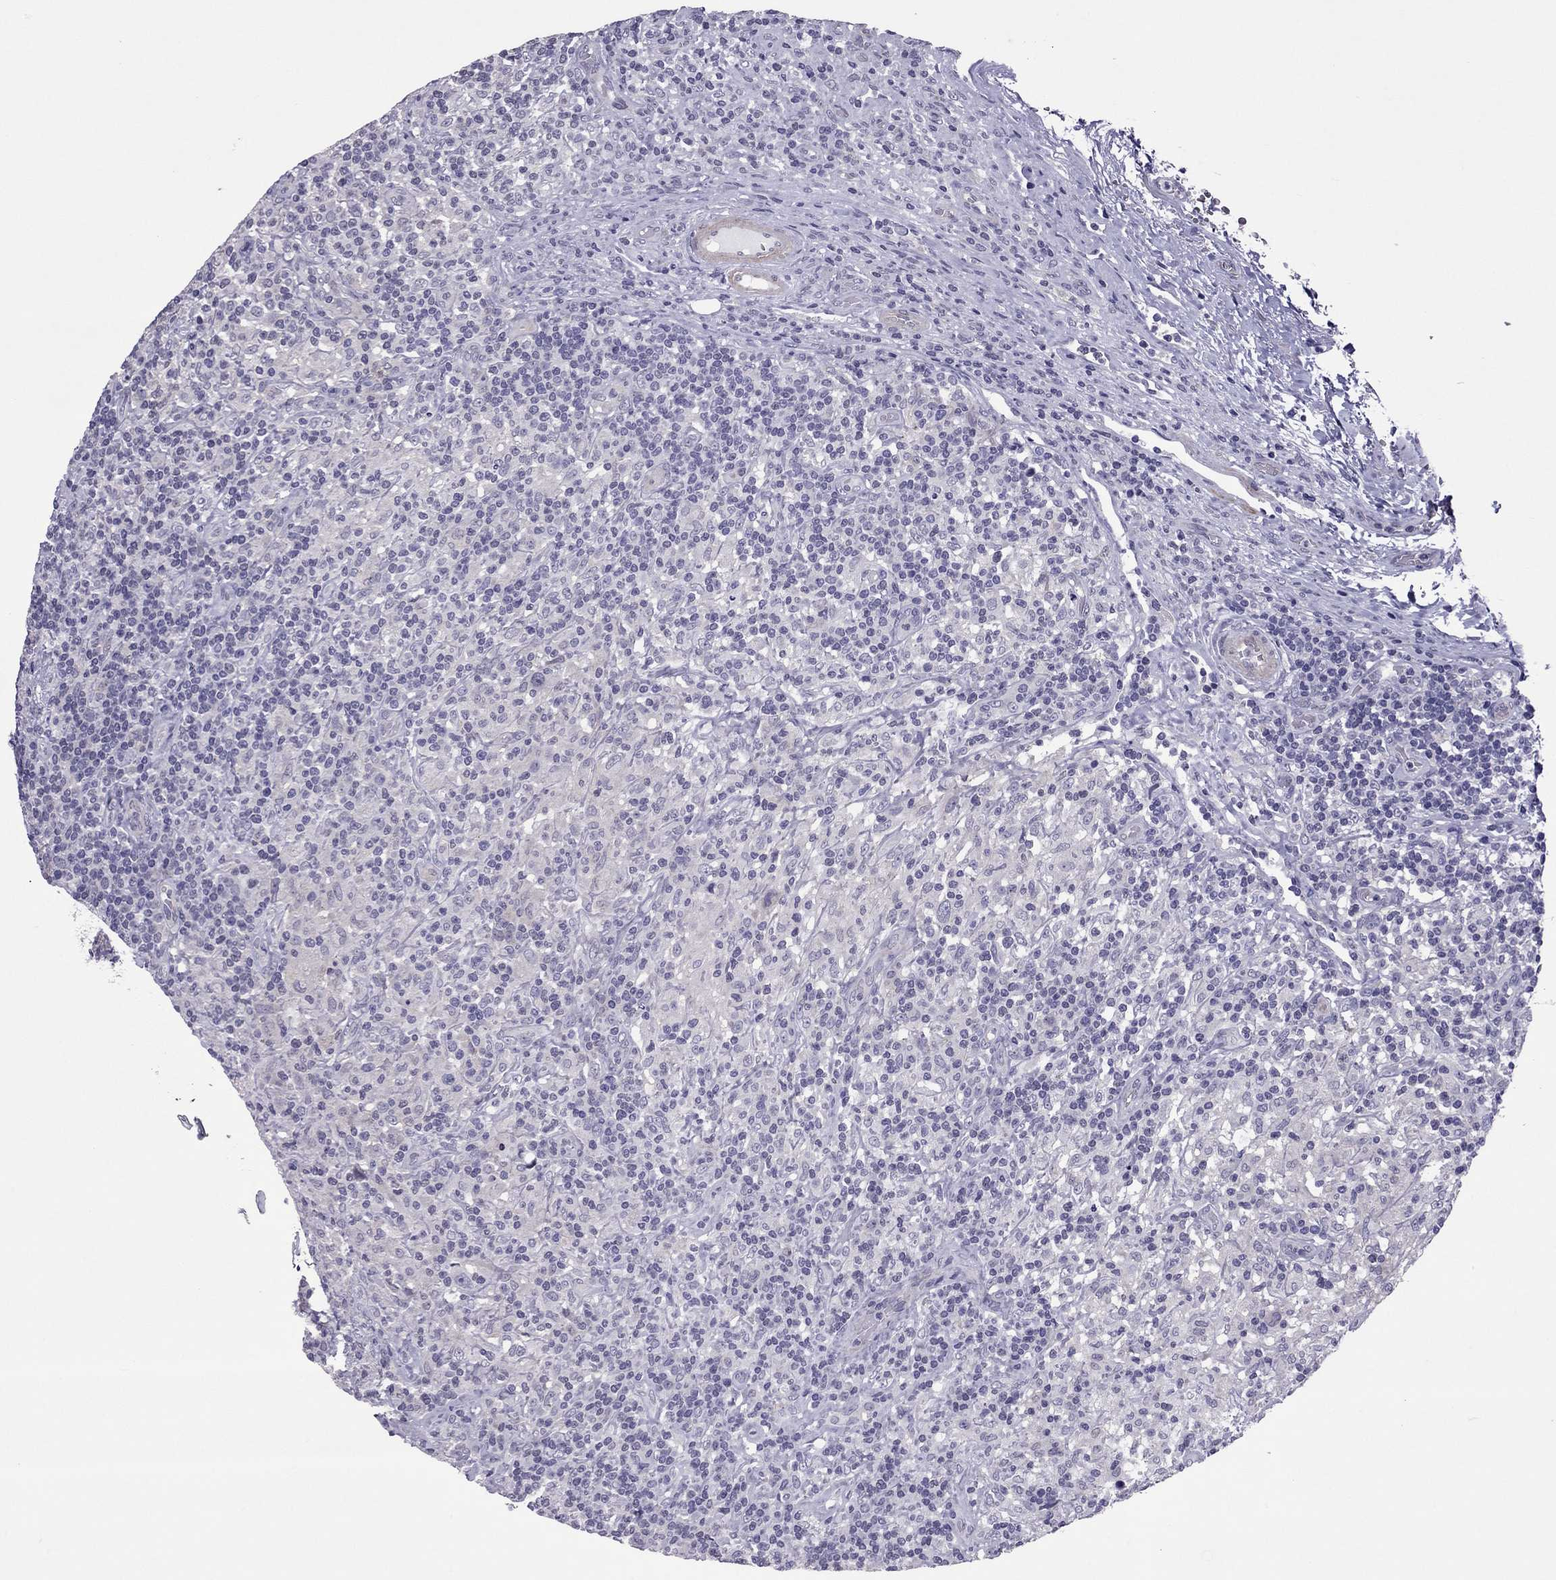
{"staining": {"intensity": "negative", "quantity": "none", "location": "none"}, "tissue": "lymphoma", "cell_type": "Tumor cells", "image_type": "cancer", "snomed": [{"axis": "morphology", "description": "Hodgkin's disease, NOS"}, {"axis": "topography", "description": "Lymph node"}], "caption": "Immunohistochemistry (IHC) of human lymphoma reveals no positivity in tumor cells.", "gene": "SLC16A8", "patient": {"sex": "male", "age": 70}}